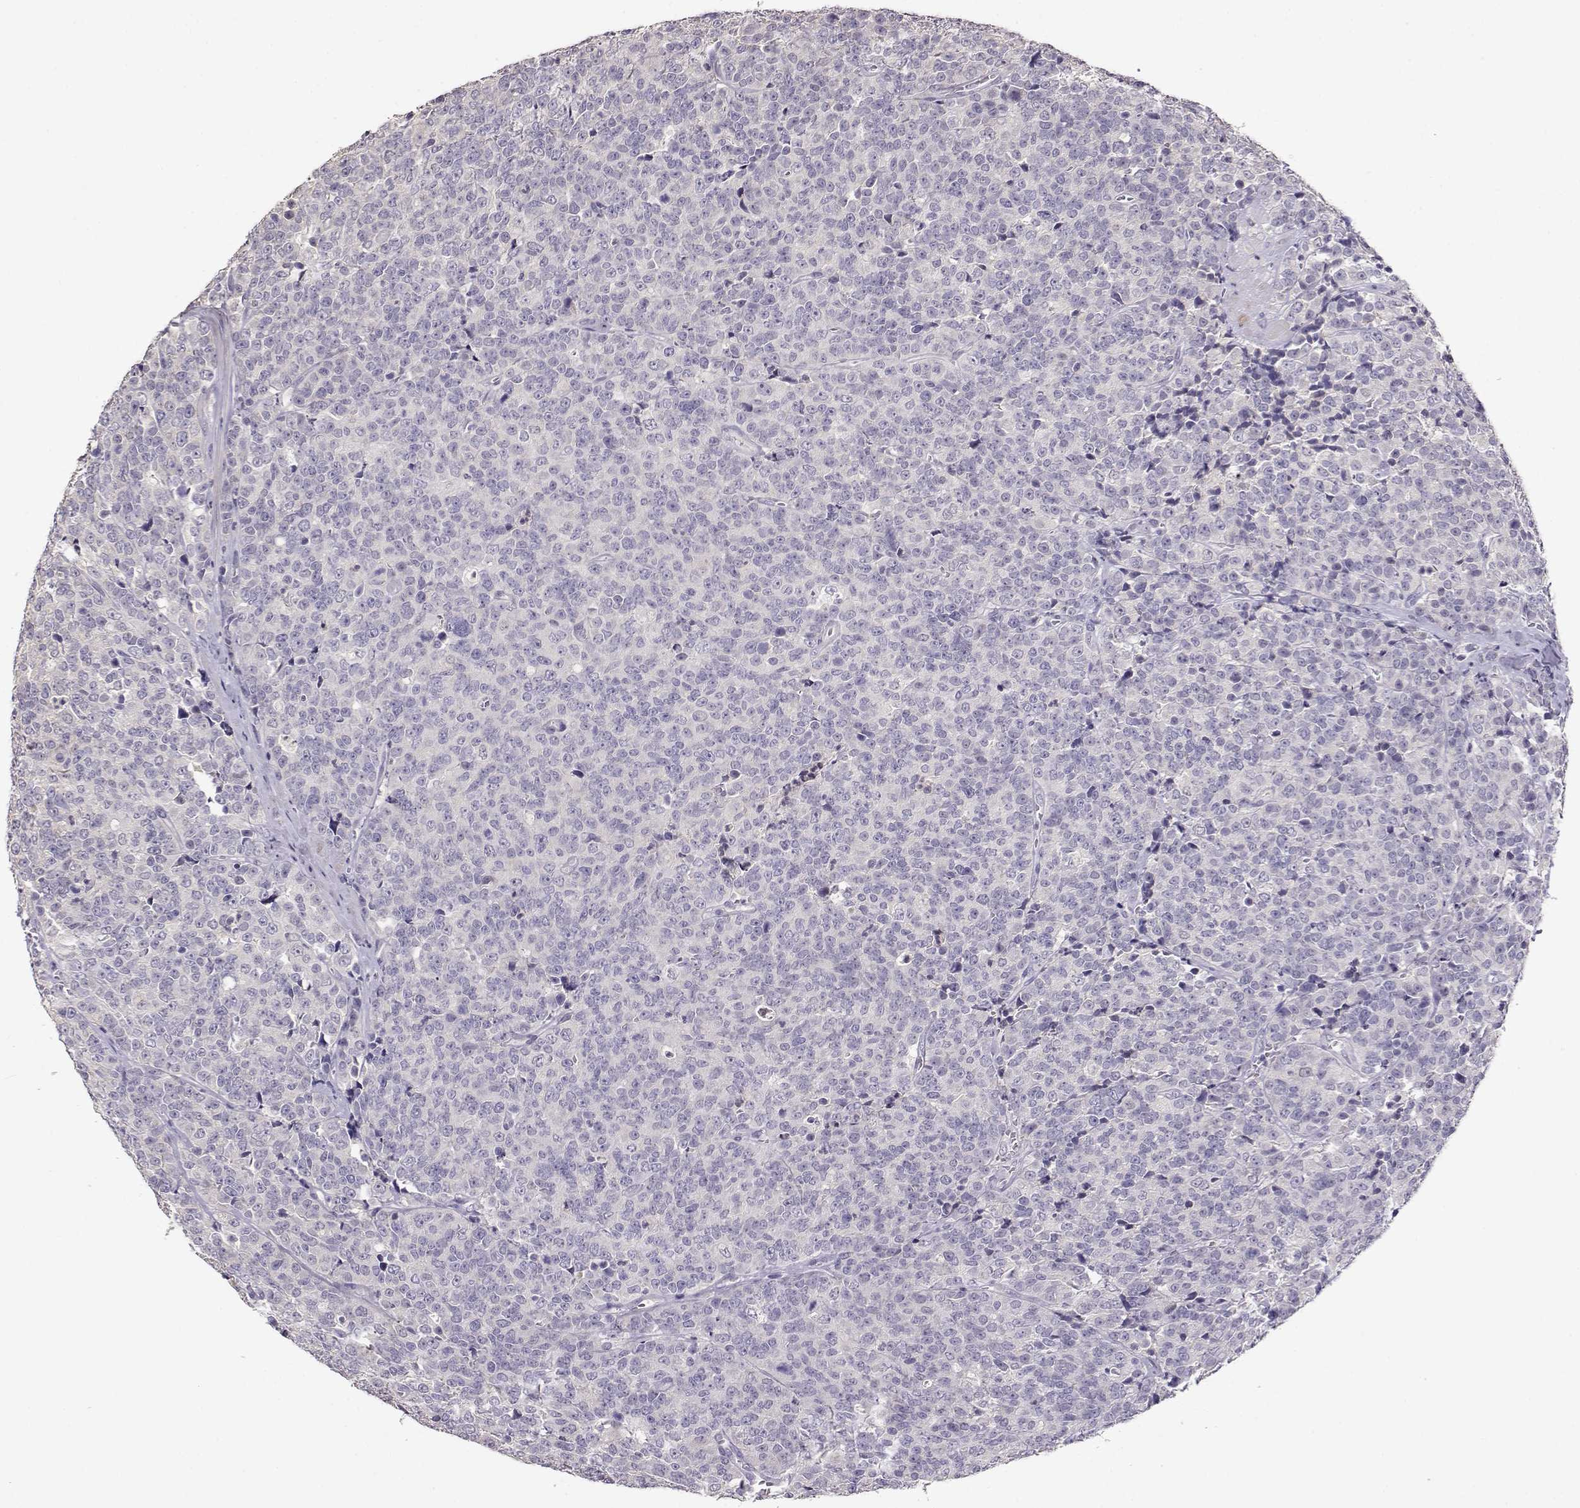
{"staining": {"intensity": "negative", "quantity": "none", "location": "none"}, "tissue": "prostate cancer", "cell_type": "Tumor cells", "image_type": "cancer", "snomed": [{"axis": "morphology", "description": "Adenocarcinoma, NOS"}, {"axis": "topography", "description": "Prostate"}], "caption": "There is no significant positivity in tumor cells of adenocarcinoma (prostate).", "gene": "TACR1", "patient": {"sex": "male", "age": 67}}